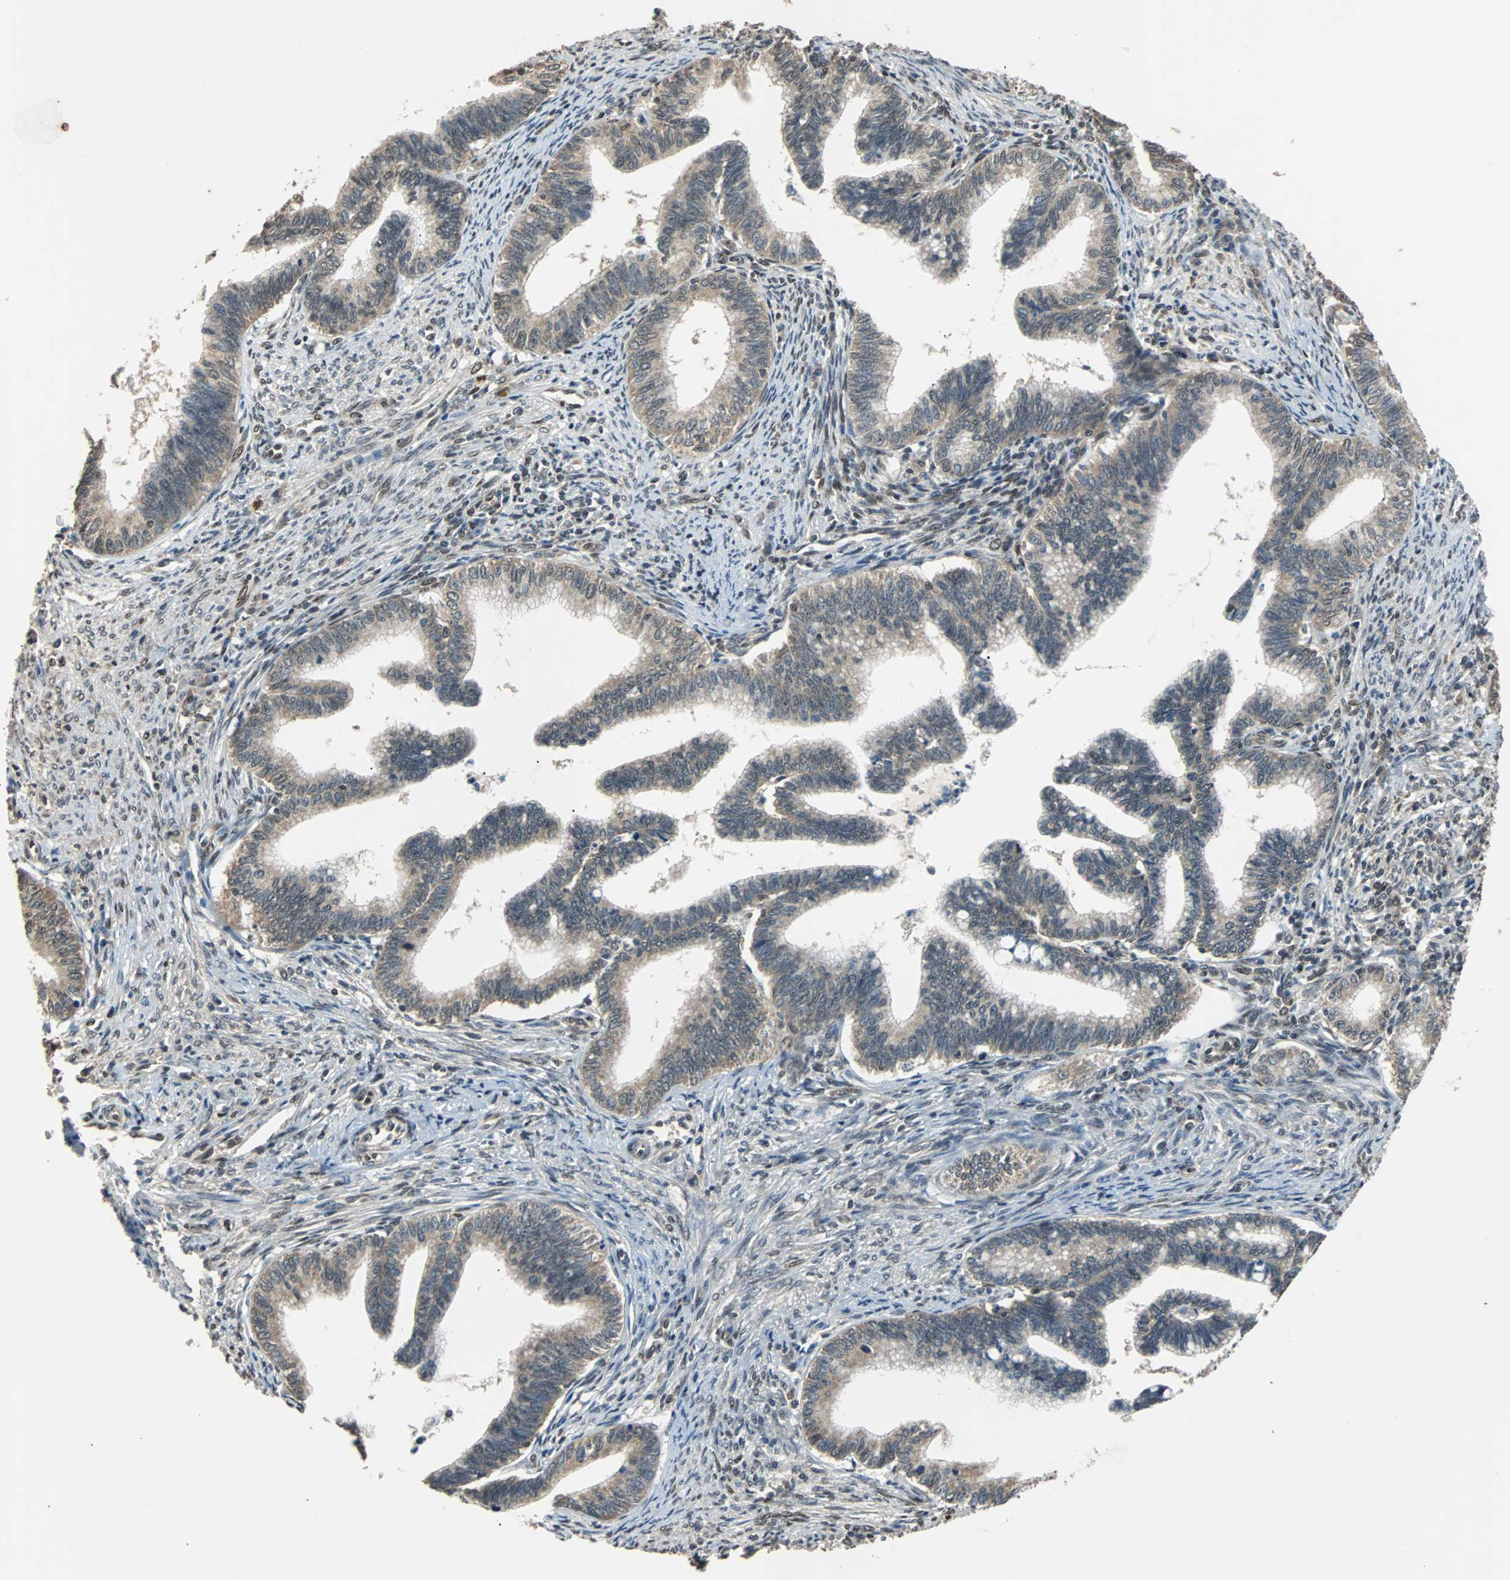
{"staining": {"intensity": "weak", "quantity": ">75%", "location": "cytoplasmic/membranous"}, "tissue": "cervical cancer", "cell_type": "Tumor cells", "image_type": "cancer", "snomed": [{"axis": "morphology", "description": "Adenocarcinoma, NOS"}, {"axis": "topography", "description": "Cervix"}], "caption": "Immunohistochemical staining of human cervical adenocarcinoma reveals low levels of weak cytoplasmic/membranous expression in approximately >75% of tumor cells.", "gene": "PHC1", "patient": {"sex": "female", "age": 36}}